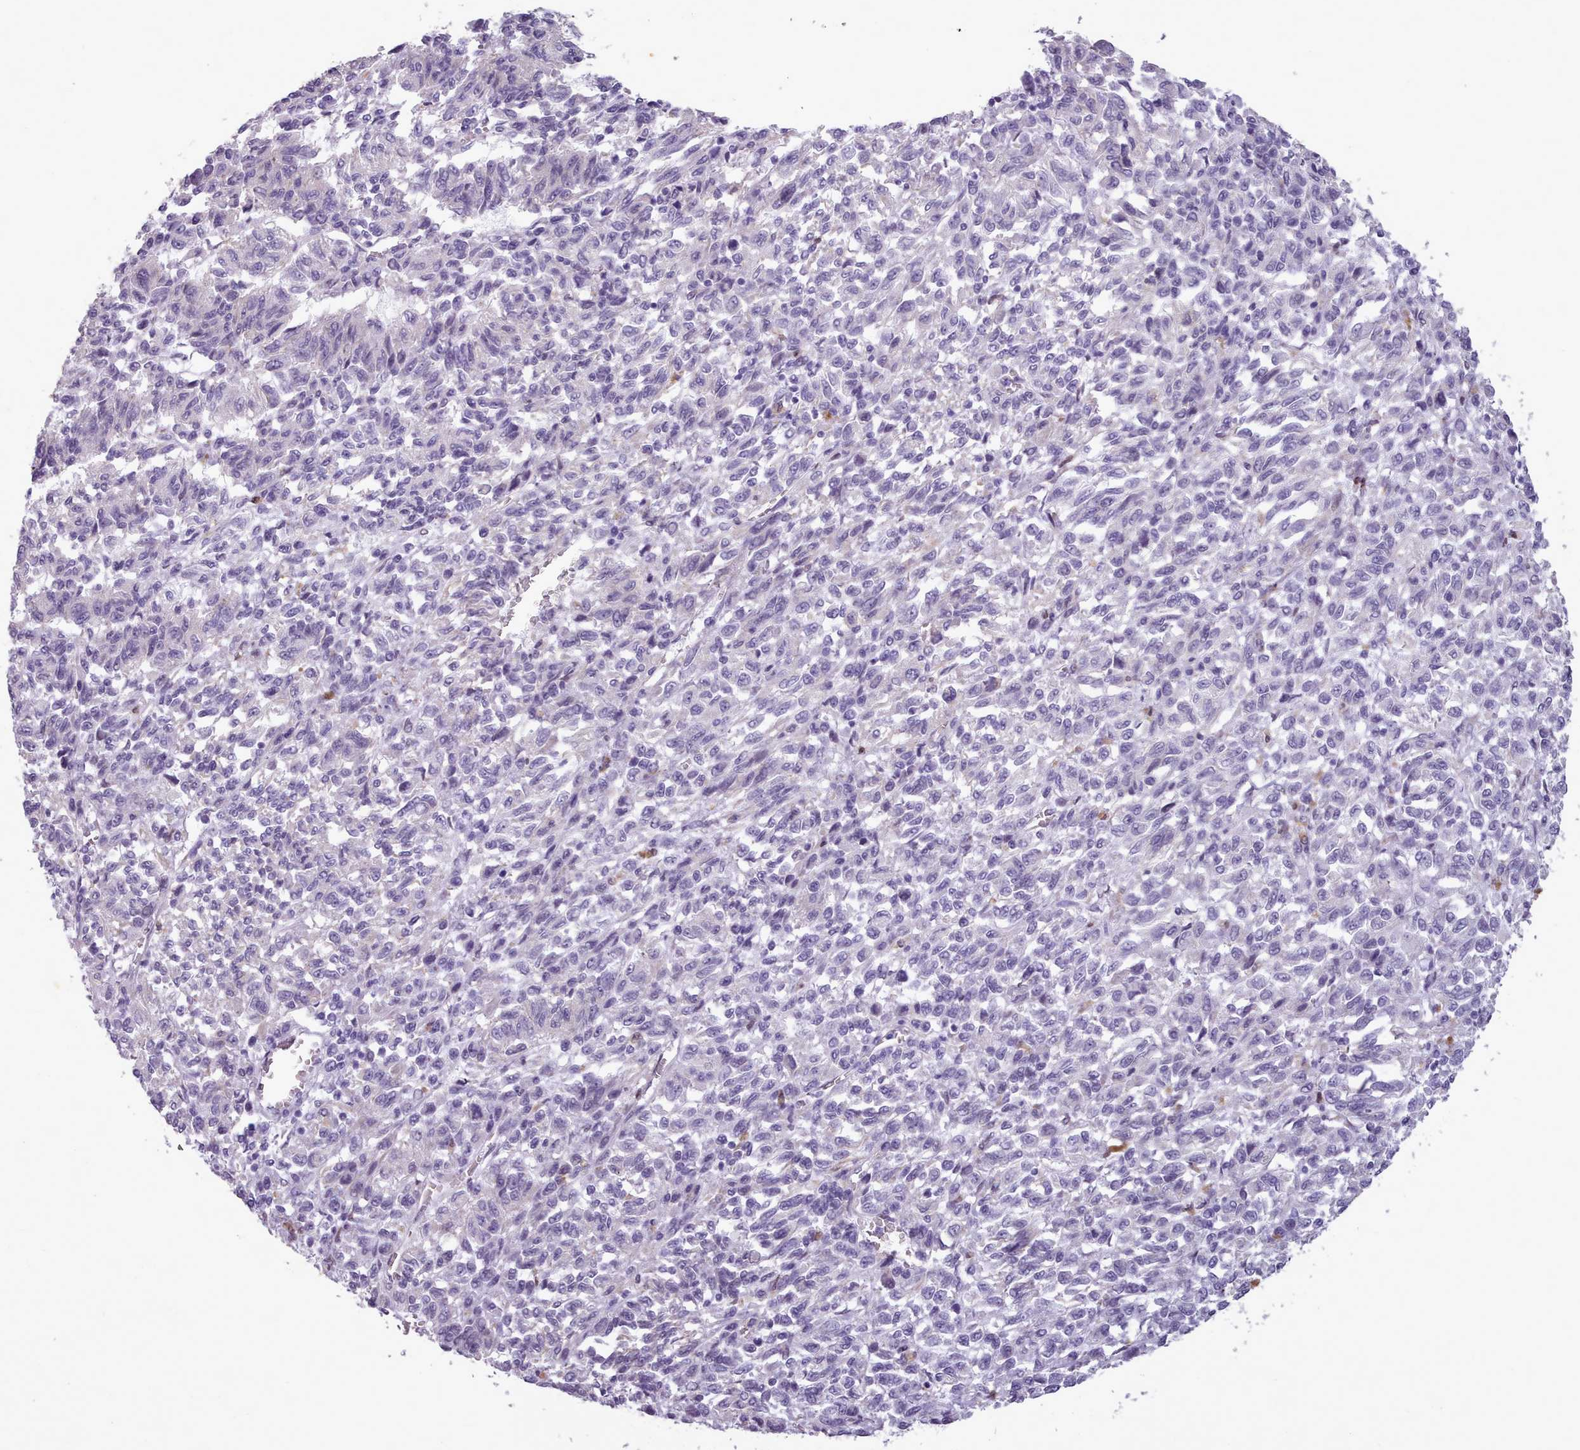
{"staining": {"intensity": "negative", "quantity": "none", "location": "none"}, "tissue": "melanoma", "cell_type": "Tumor cells", "image_type": "cancer", "snomed": [{"axis": "morphology", "description": "Malignant melanoma, Metastatic site"}, {"axis": "topography", "description": "Lung"}], "caption": "Protein analysis of melanoma demonstrates no significant staining in tumor cells. (DAB immunohistochemistry visualized using brightfield microscopy, high magnification).", "gene": "KCNT2", "patient": {"sex": "male", "age": 64}}